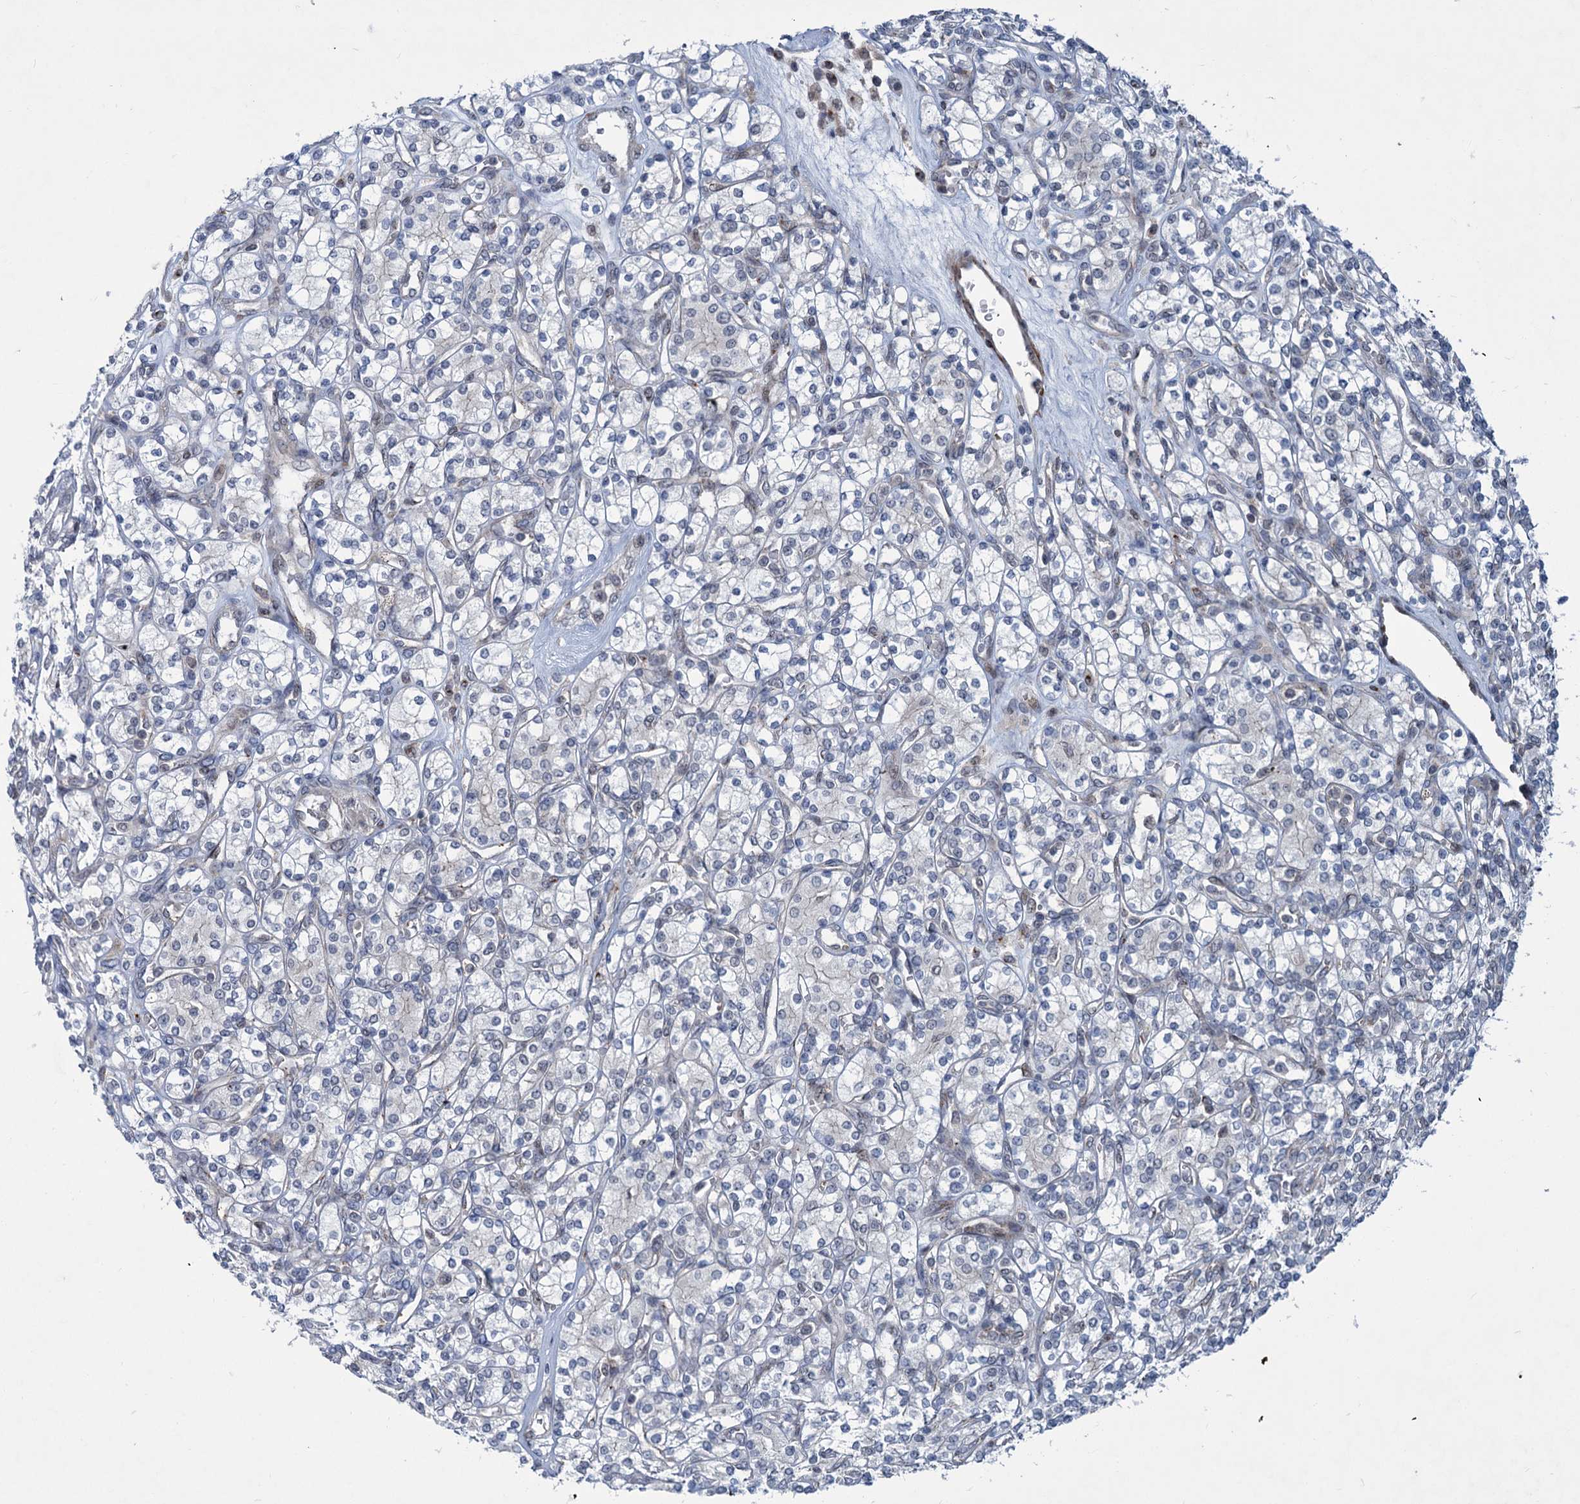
{"staining": {"intensity": "negative", "quantity": "none", "location": "none"}, "tissue": "renal cancer", "cell_type": "Tumor cells", "image_type": "cancer", "snomed": [{"axis": "morphology", "description": "Adenocarcinoma, NOS"}, {"axis": "topography", "description": "Kidney"}], "caption": "An immunohistochemistry micrograph of renal cancer is shown. There is no staining in tumor cells of renal cancer.", "gene": "ELP4", "patient": {"sex": "male", "age": 77}}